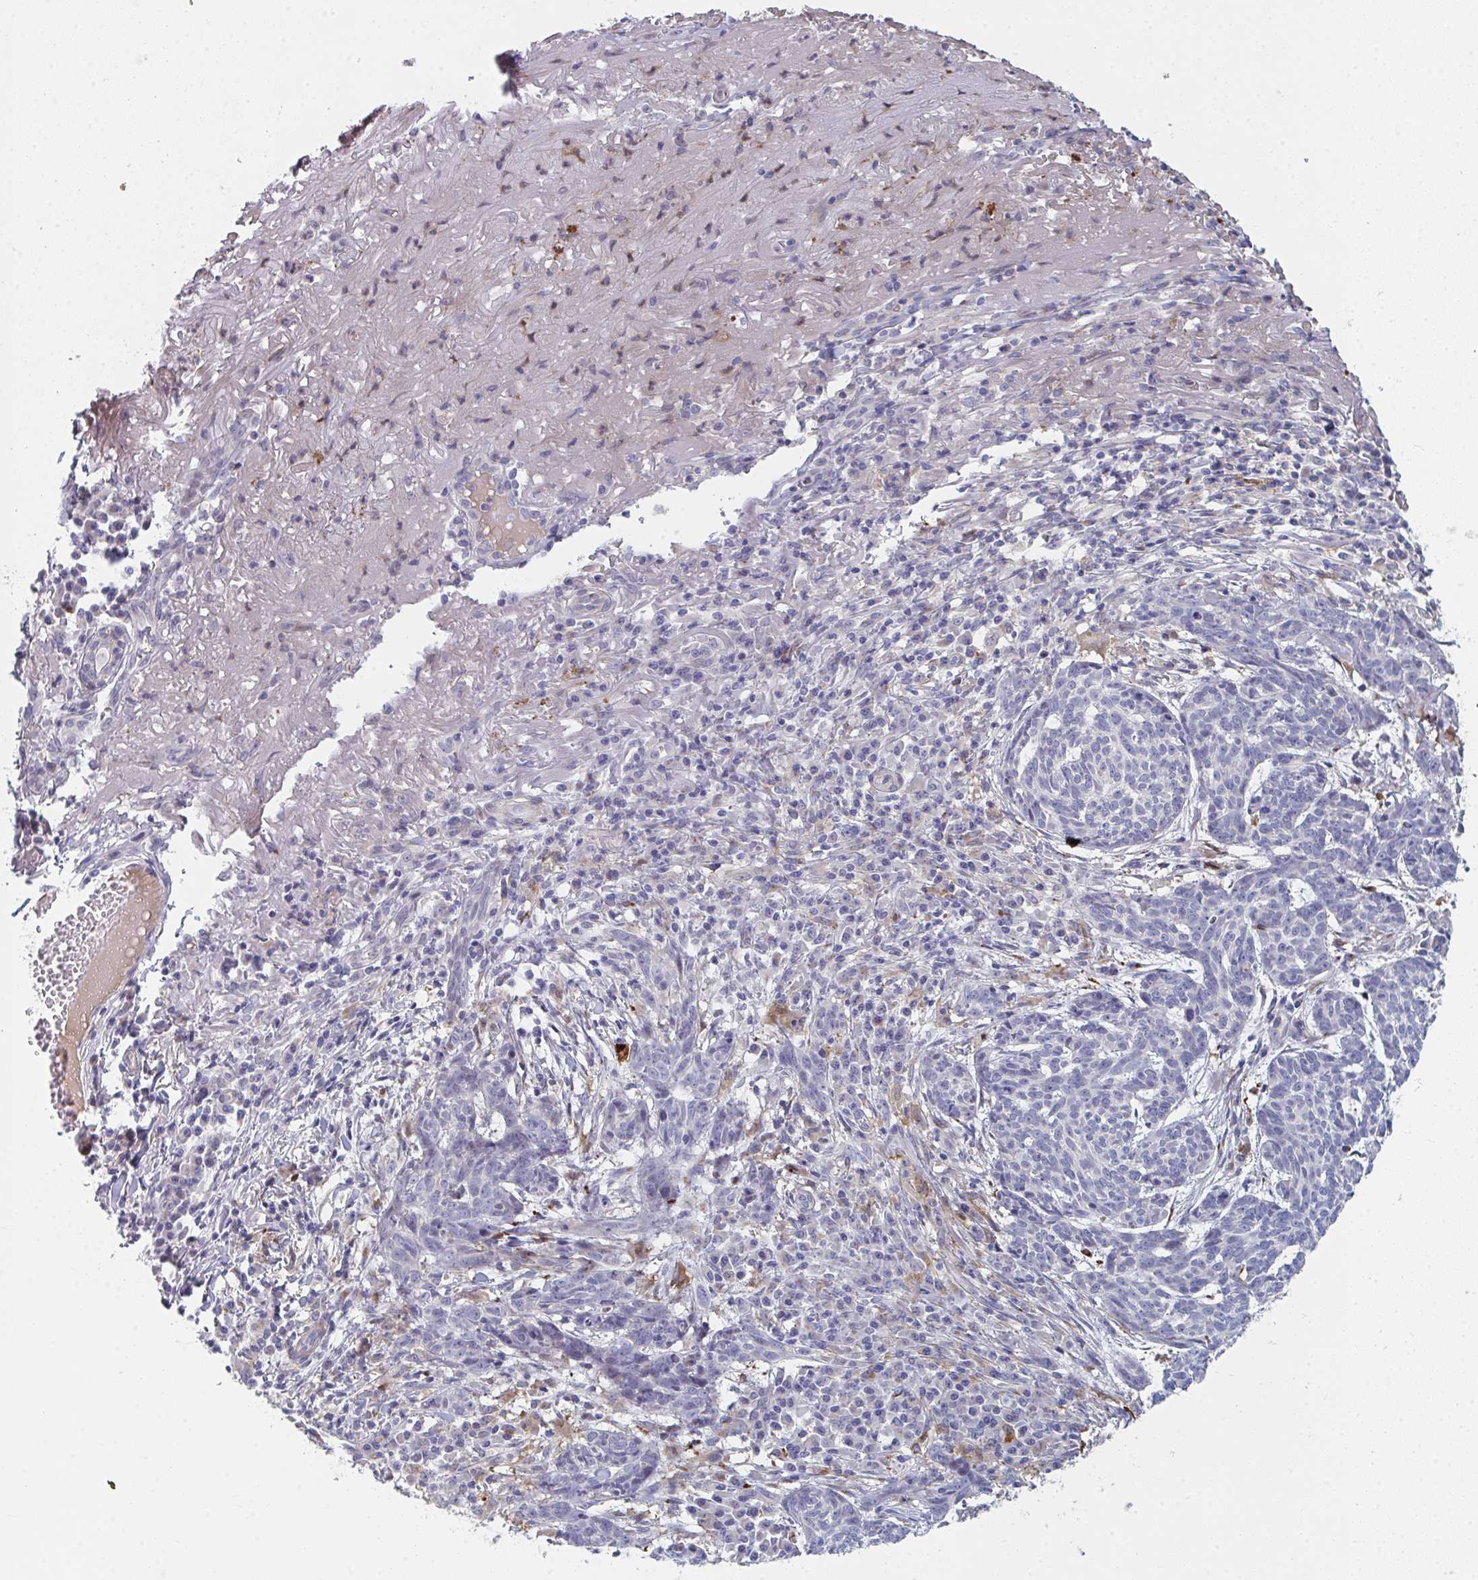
{"staining": {"intensity": "negative", "quantity": "none", "location": "none"}, "tissue": "skin cancer", "cell_type": "Tumor cells", "image_type": "cancer", "snomed": [{"axis": "morphology", "description": "Basal cell carcinoma"}, {"axis": "topography", "description": "Skin"}], "caption": "A micrograph of skin cancer stained for a protein demonstrates no brown staining in tumor cells.", "gene": "PSMG1", "patient": {"sex": "female", "age": 93}}